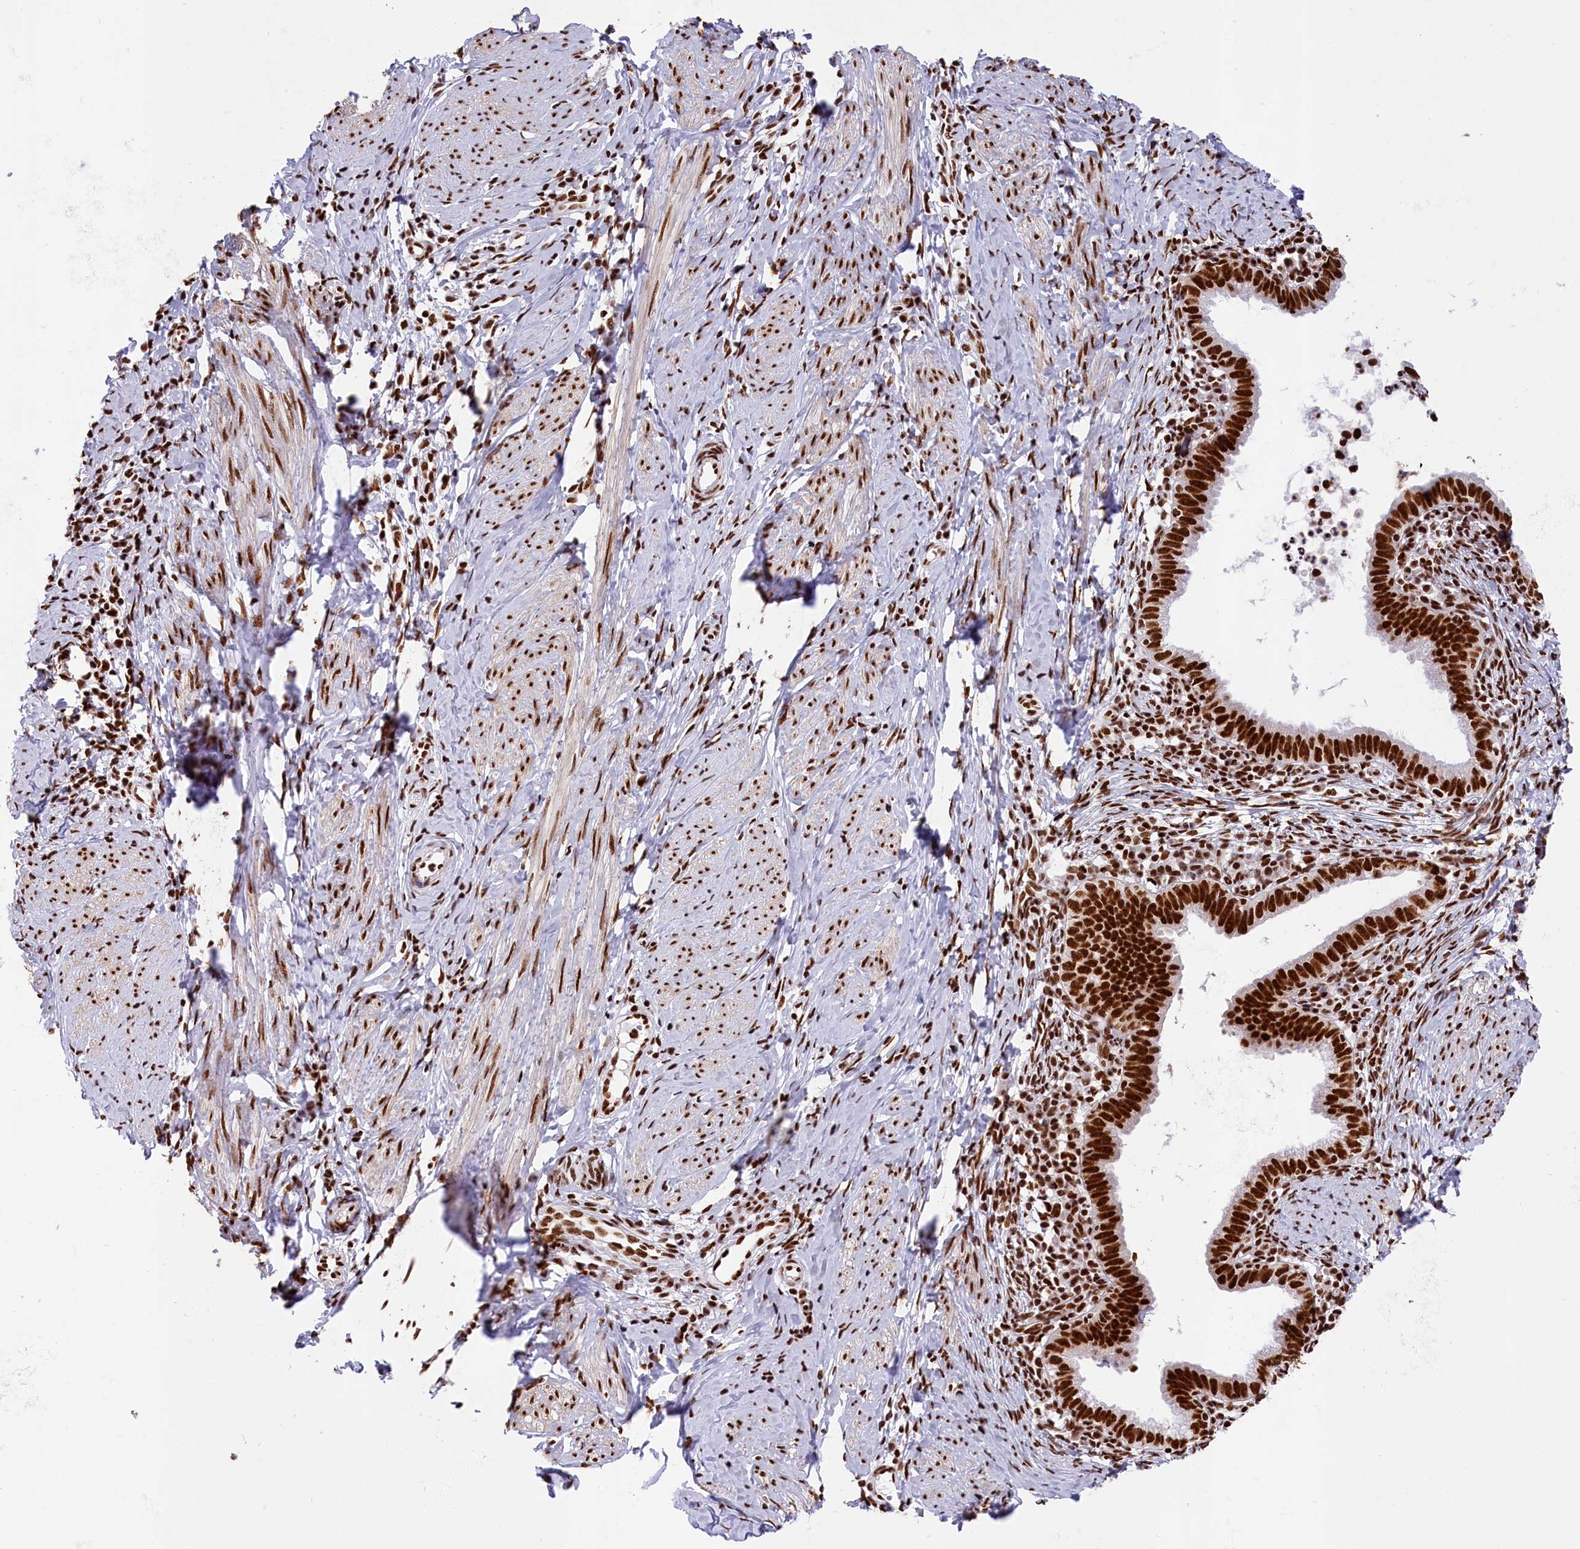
{"staining": {"intensity": "strong", "quantity": ">75%", "location": "nuclear"}, "tissue": "cervical cancer", "cell_type": "Tumor cells", "image_type": "cancer", "snomed": [{"axis": "morphology", "description": "Adenocarcinoma, NOS"}, {"axis": "topography", "description": "Cervix"}], "caption": "There is high levels of strong nuclear expression in tumor cells of cervical cancer, as demonstrated by immunohistochemical staining (brown color).", "gene": "SNRNP70", "patient": {"sex": "female", "age": 36}}